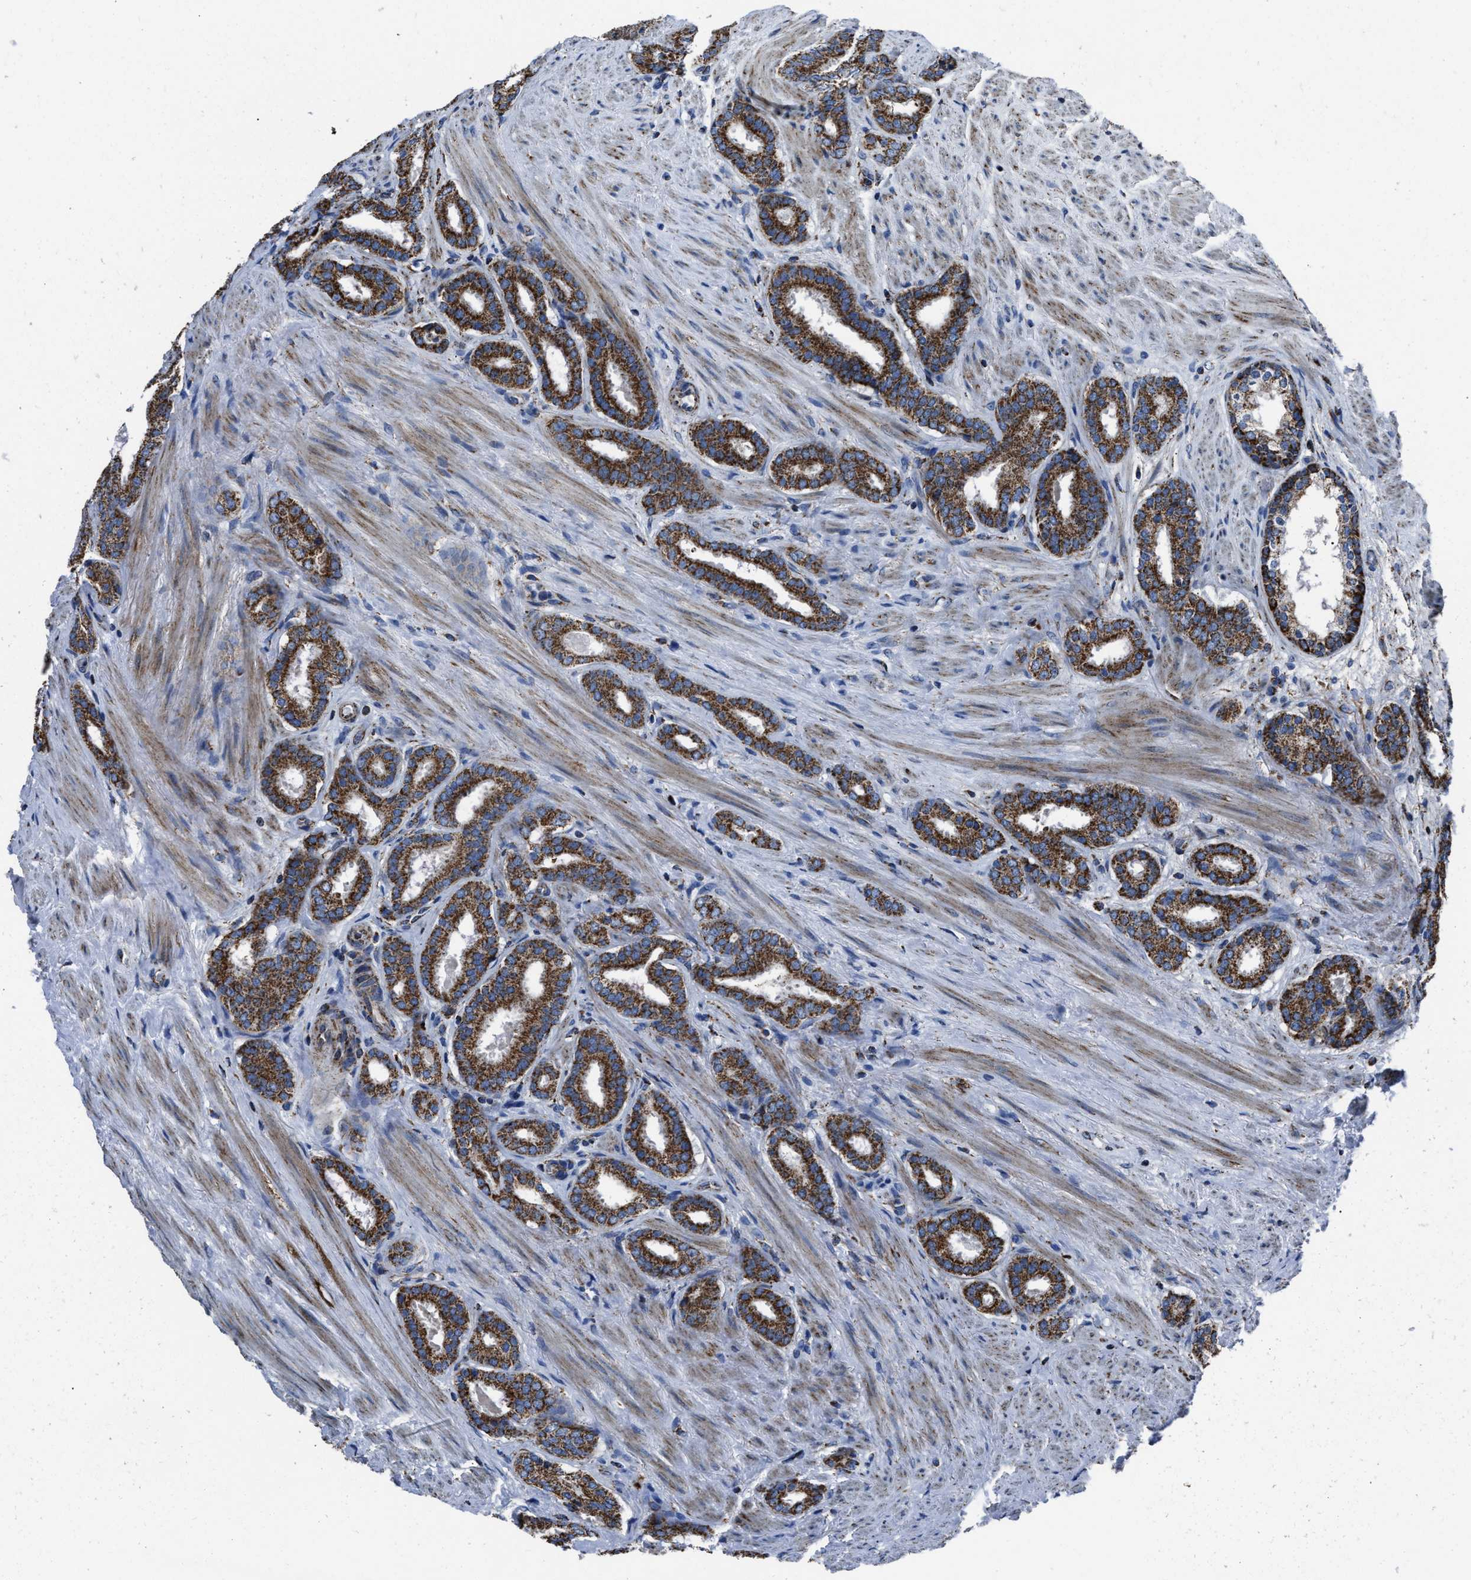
{"staining": {"intensity": "strong", "quantity": ">75%", "location": "cytoplasmic/membranous"}, "tissue": "prostate cancer", "cell_type": "Tumor cells", "image_type": "cancer", "snomed": [{"axis": "morphology", "description": "Adenocarcinoma, Low grade"}, {"axis": "topography", "description": "Prostate"}], "caption": "Immunohistochemistry (IHC) micrograph of human low-grade adenocarcinoma (prostate) stained for a protein (brown), which exhibits high levels of strong cytoplasmic/membranous staining in approximately >75% of tumor cells.", "gene": "NSD3", "patient": {"sex": "male", "age": 69}}